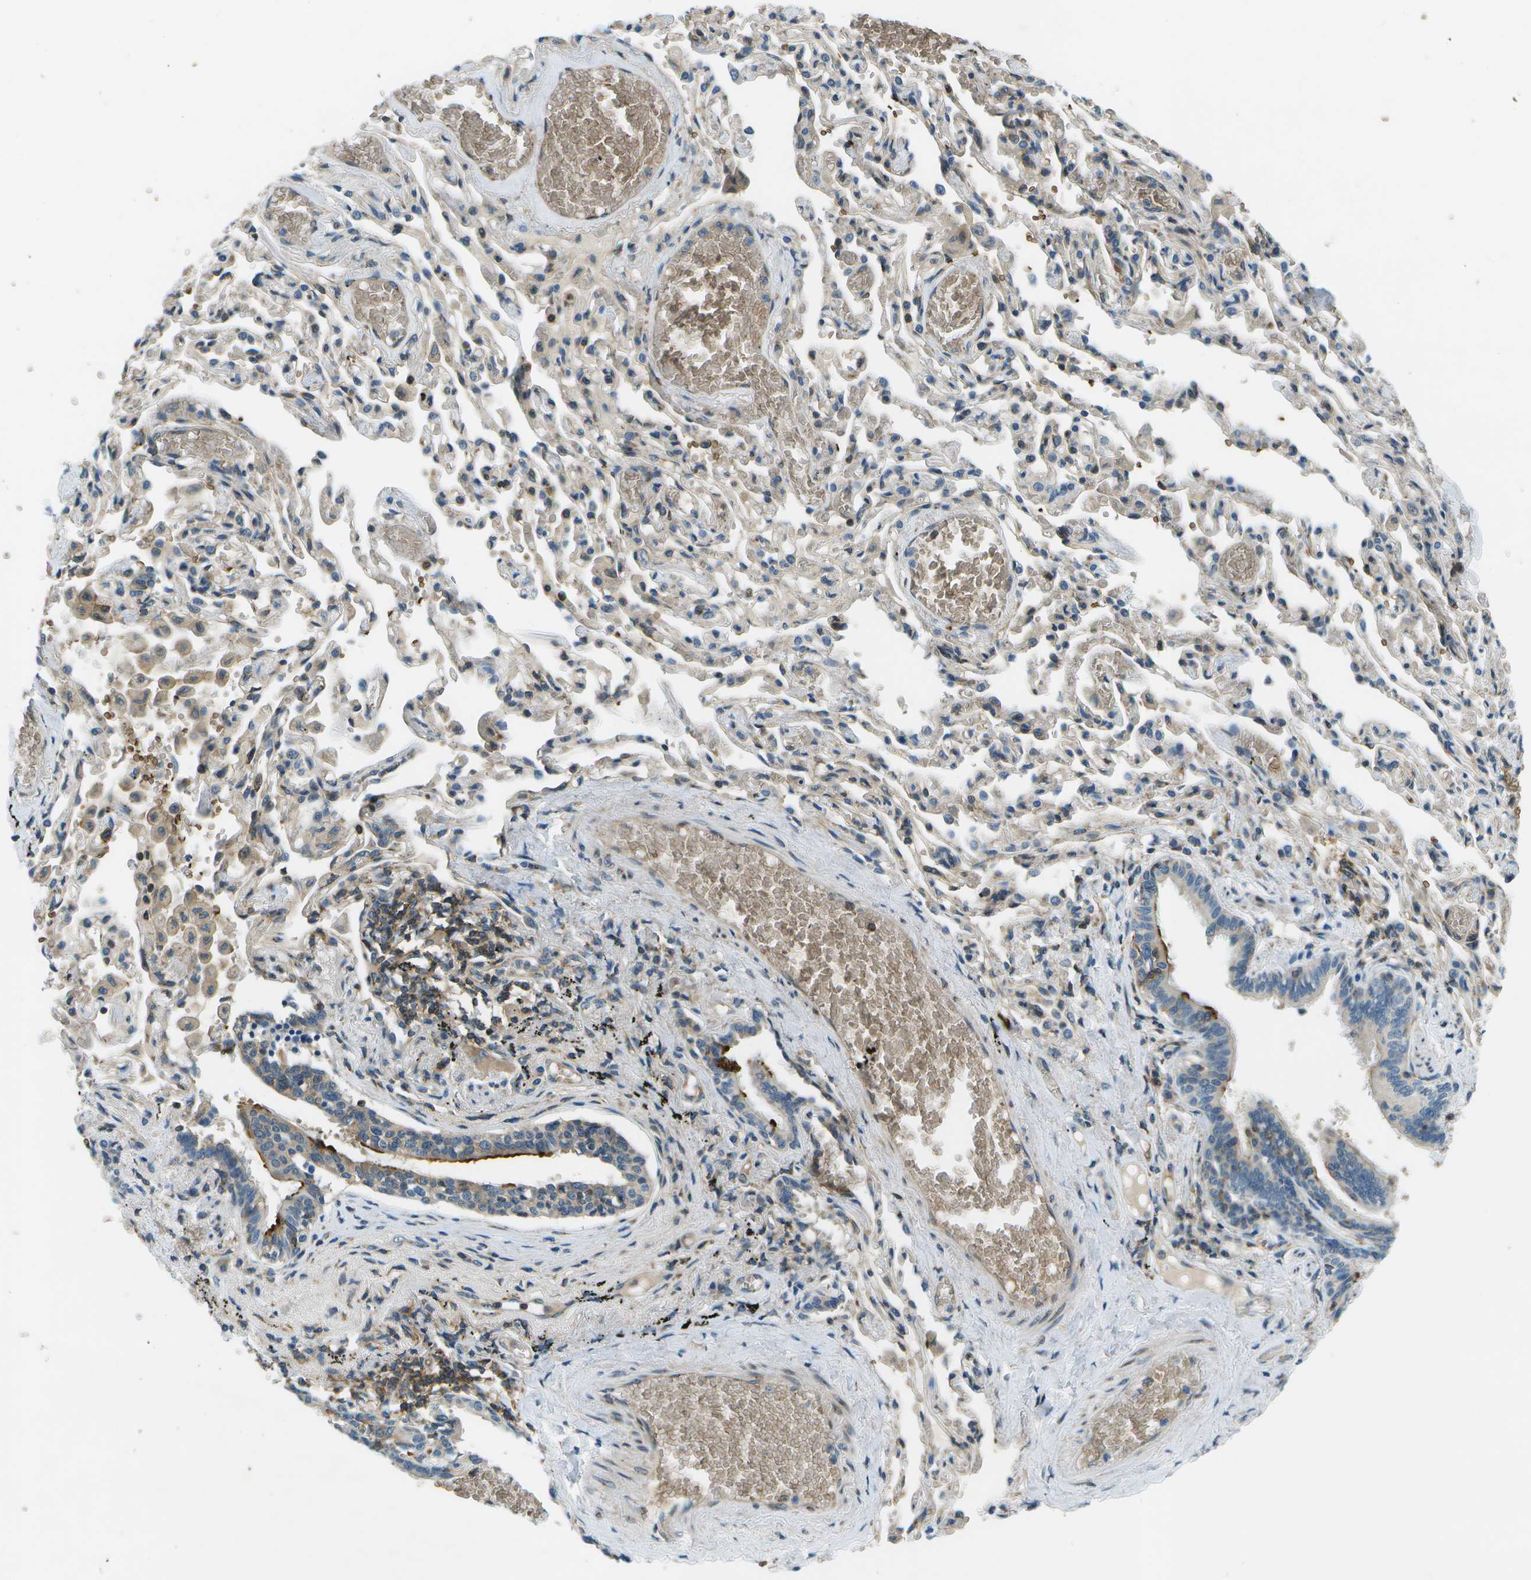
{"staining": {"intensity": "weak", "quantity": "25%-75%", "location": "cytoplasmic/membranous"}, "tissue": "bronchus", "cell_type": "Respiratory epithelial cells", "image_type": "normal", "snomed": [{"axis": "morphology", "description": "Normal tissue, NOS"}, {"axis": "morphology", "description": "Inflammation, NOS"}, {"axis": "topography", "description": "Cartilage tissue"}, {"axis": "topography", "description": "Lung"}], "caption": "IHC (DAB (3,3'-diaminobenzidine)) staining of benign human bronchus reveals weak cytoplasmic/membranous protein staining in approximately 25%-75% of respiratory epithelial cells. The staining was performed using DAB, with brown indicating positive protein expression. Nuclei are stained blue with hematoxylin.", "gene": "CTIF", "patient": {"sex": "male", "age": 71}}